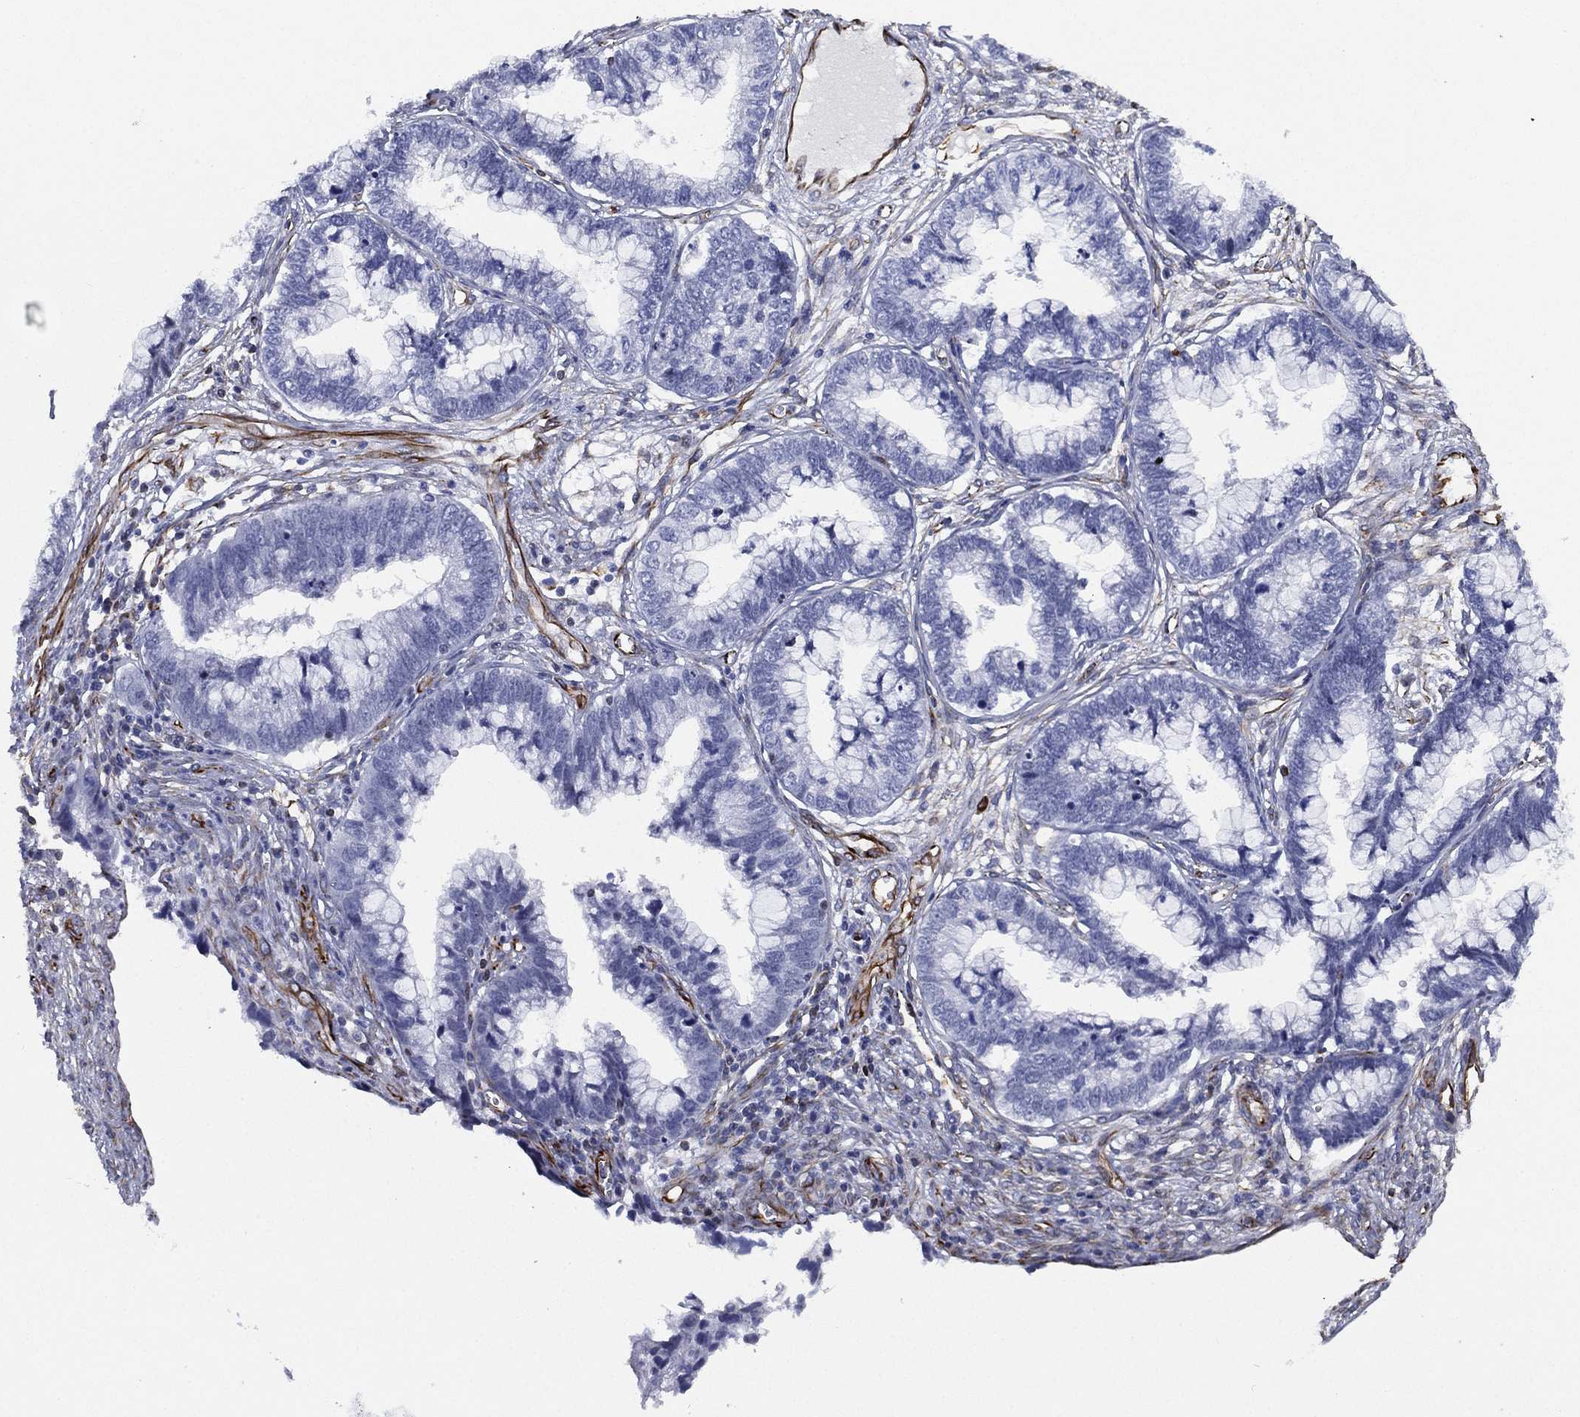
{"staining": {"intensity": "negative", "quantity": "none", "location": "none"}, "tissue": "cervical cancer", "cell_type": "Tumor cells", "image_type": "cancer", "snomed": [{"axis": "morphology", "description": "Adenocarcinoma, NOS"}, {"axis": "topography", "description": "Cervix"}], "caption": "Immunohistochemical staining of human cervical cancer (adenocarcinoma) displays no significant expression in tumor cells.", "gene": "MAS1", "patient": {"sex": "female", "age": 44}}